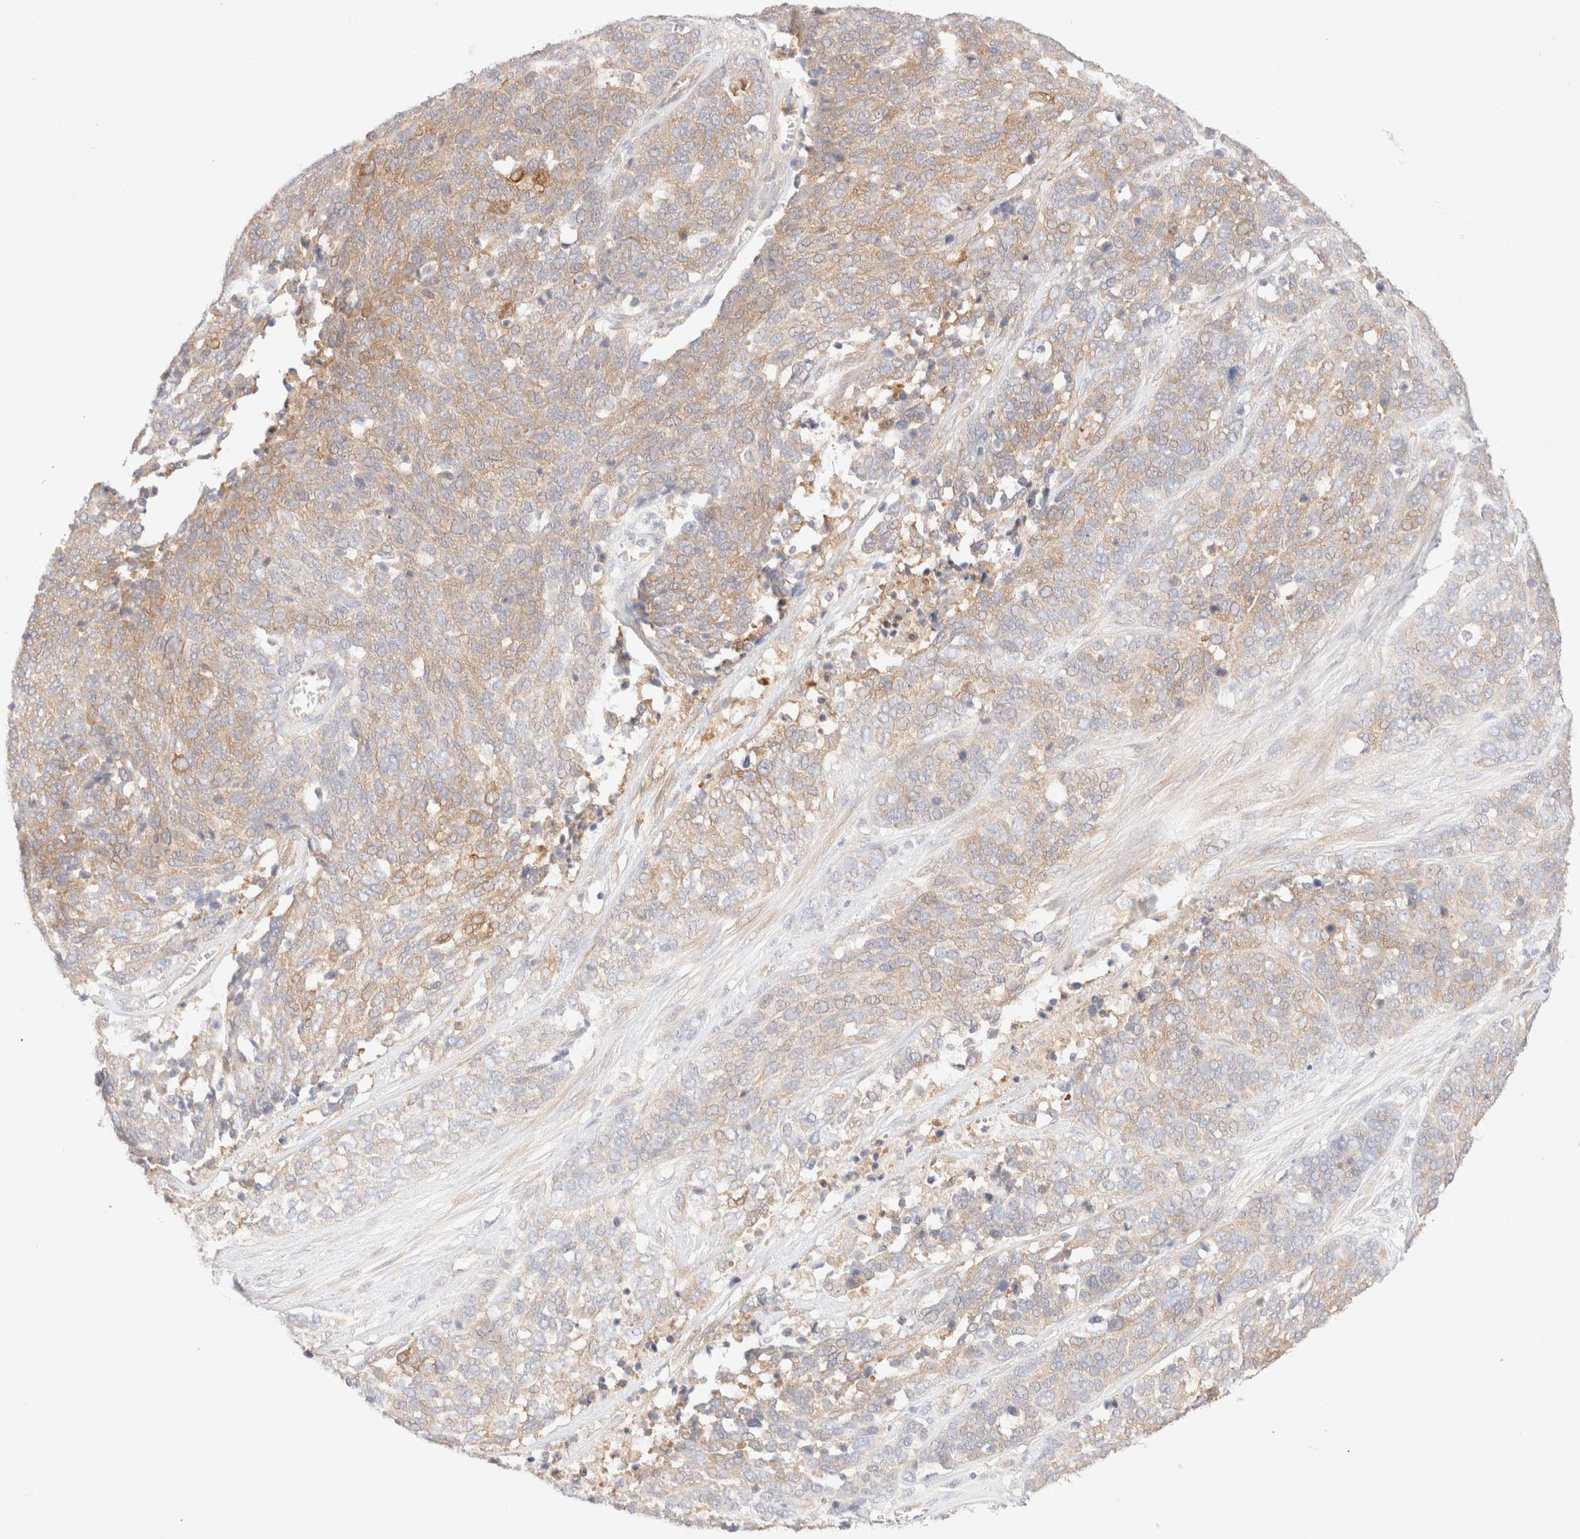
{"staining": {"intensity": "weak", "quantity": ">75%", "location": "cytoplasmic/membranous"}, "tissue": "ovarian cancer", "cell_type": "Tumor cells", "image_type": "cancer", "snomed": [{"axis": "morphology", "description": "Cystadenocarcinoma, serous, NOS"}, {"axis": "topography", "description": "Ovary"}], "caption": "A histopathology image of serous cystadenocarcinoma (ovarian) stained for a protein demonstrates weak cytoplasmic/membranous brown staining in tumor cells.", "gene": "NIBAN2", "patient": {"sex": "female", "age": 44}}